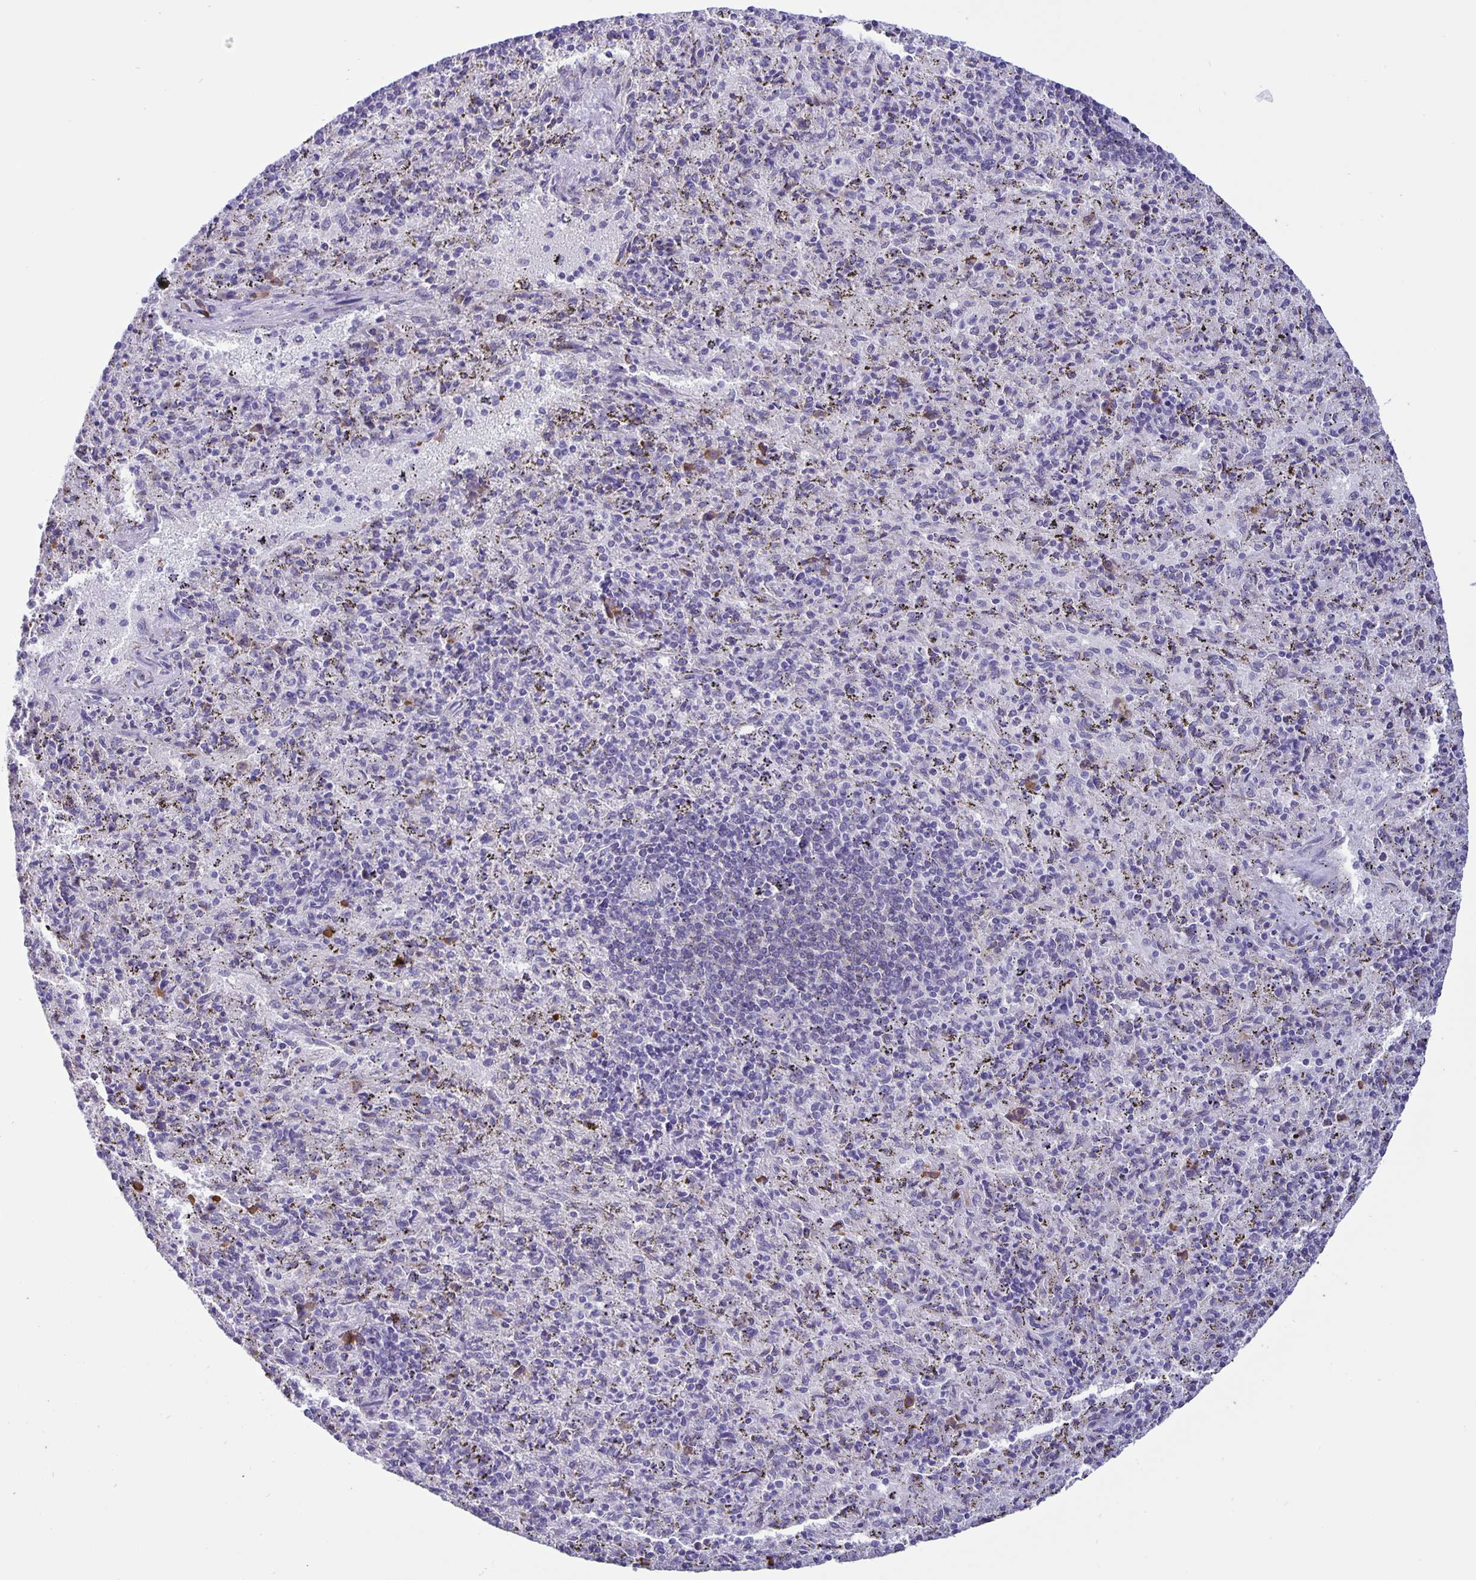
{"staining": {"intensity": "strong", "quantity": "<25%", "location": "cytoplasmic/membranous"}, "tissue": "spleen", "cell_type": "Cells in red pulp", "image_type": "normal", "snomed": [{"axis": "morphology", "description": "Normal tissue, NOS"}, {"axis": "topography", "description": "Spleen"}], "caption": "The image exhibits staining of benign spleen, revealing strong cytoplasmic/membranous protein expression (brown color) within cells in red pulp.", "gene": "ERMN", "patient": {"sex": "male", "age": 57}}